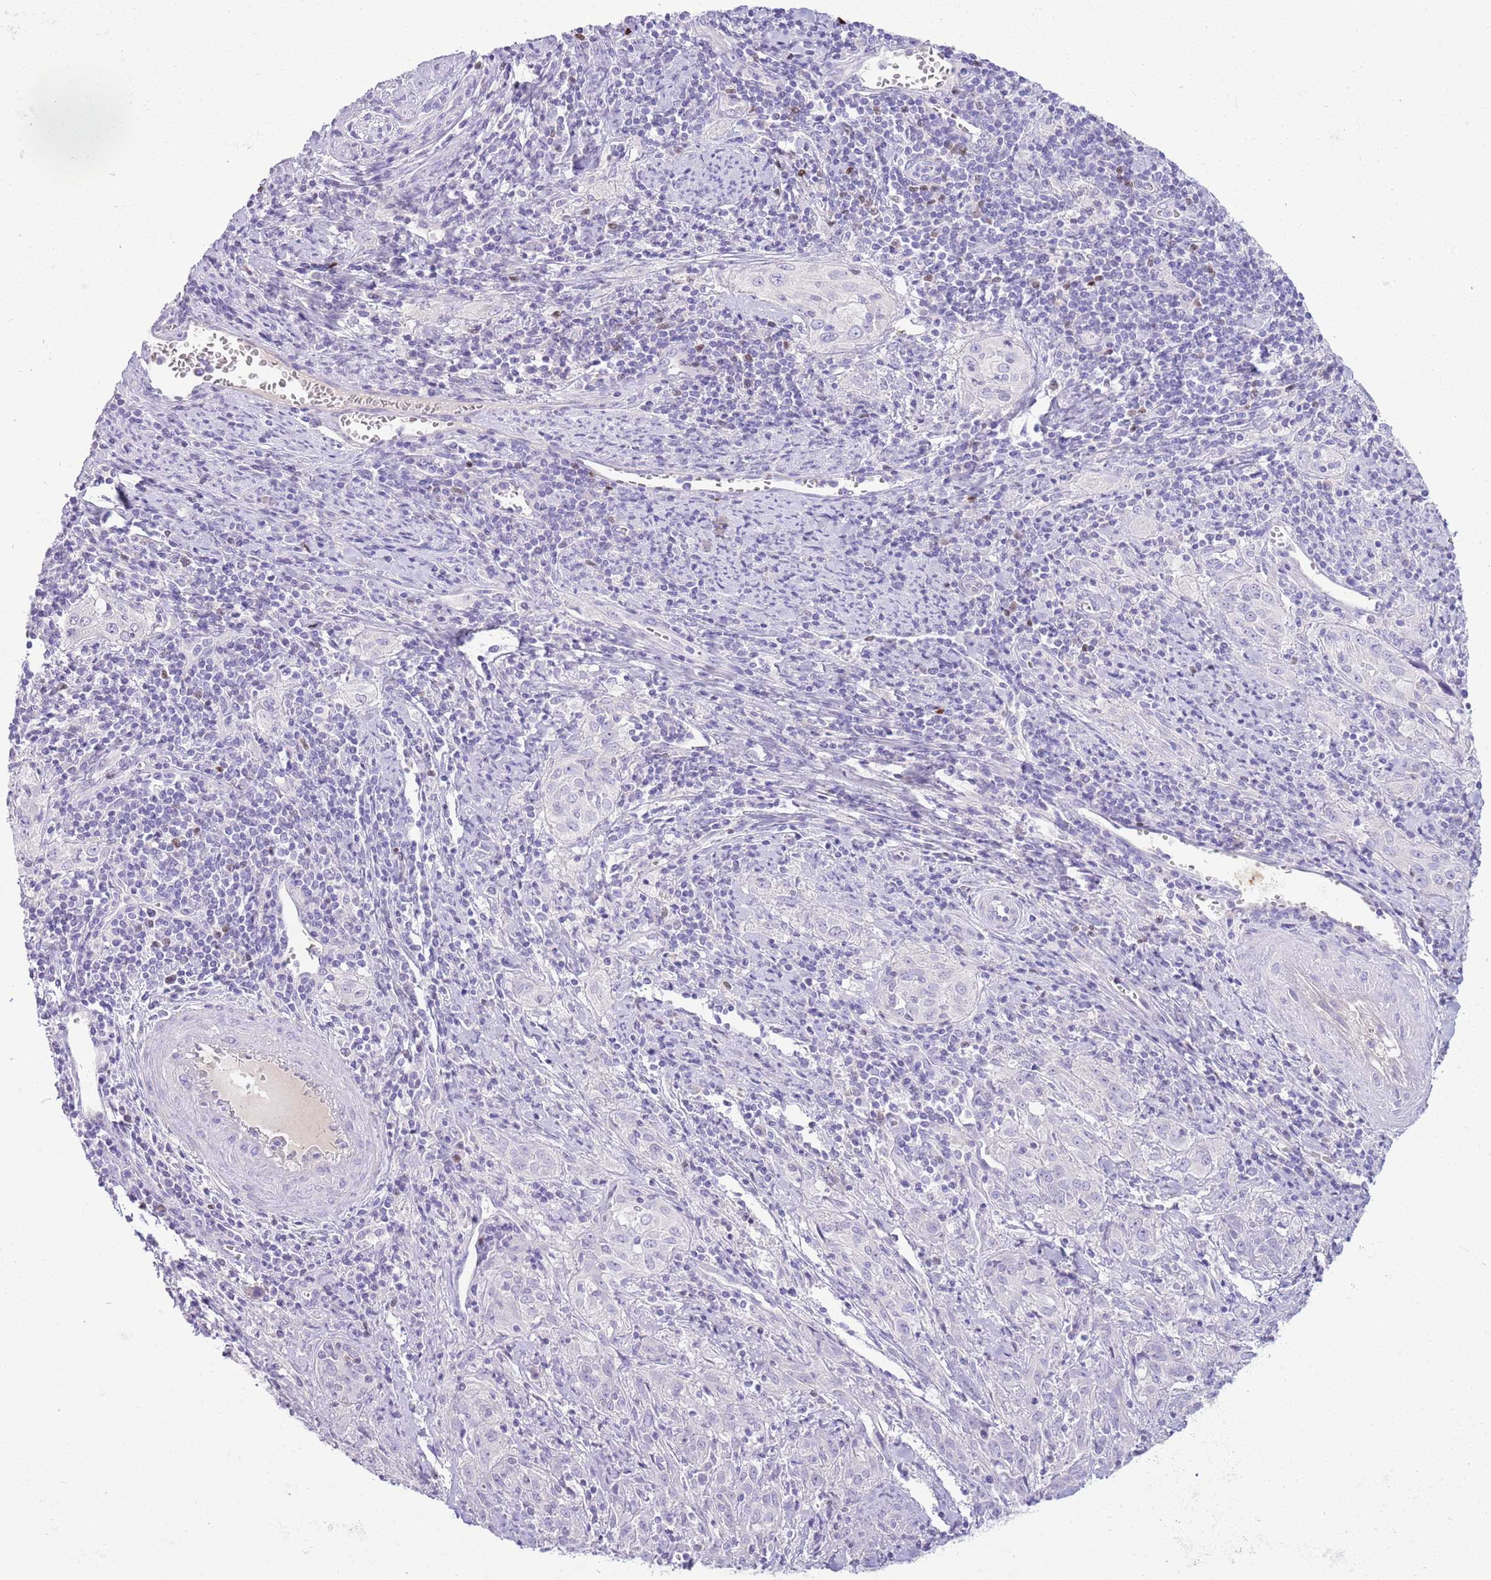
{"staining": {"intensity": "negative", "quantity": "none", "location": "none"}, "tissue": "cervical cancer", "cell_type": "Tumor cells", "image_type": "cancer", "snomed": [{"axis": "morphology", "description": "Squamous cell carcinoma, NOS"}, {"axis": "topography", "description": "Cervix"}], "caption": "Cervical cancer (squamous cell carcinoma) was stained to show a protein in brown. There is no significant positivity in tumor cells. (Stains: DAB (3,3'-diaminobenzidine) IHC with hematoxylin counter stain, Microscopy: brightfield microscopy at high magnification).", "gene": "TOX2", "patient": {"sex": "female", "age": 57}}